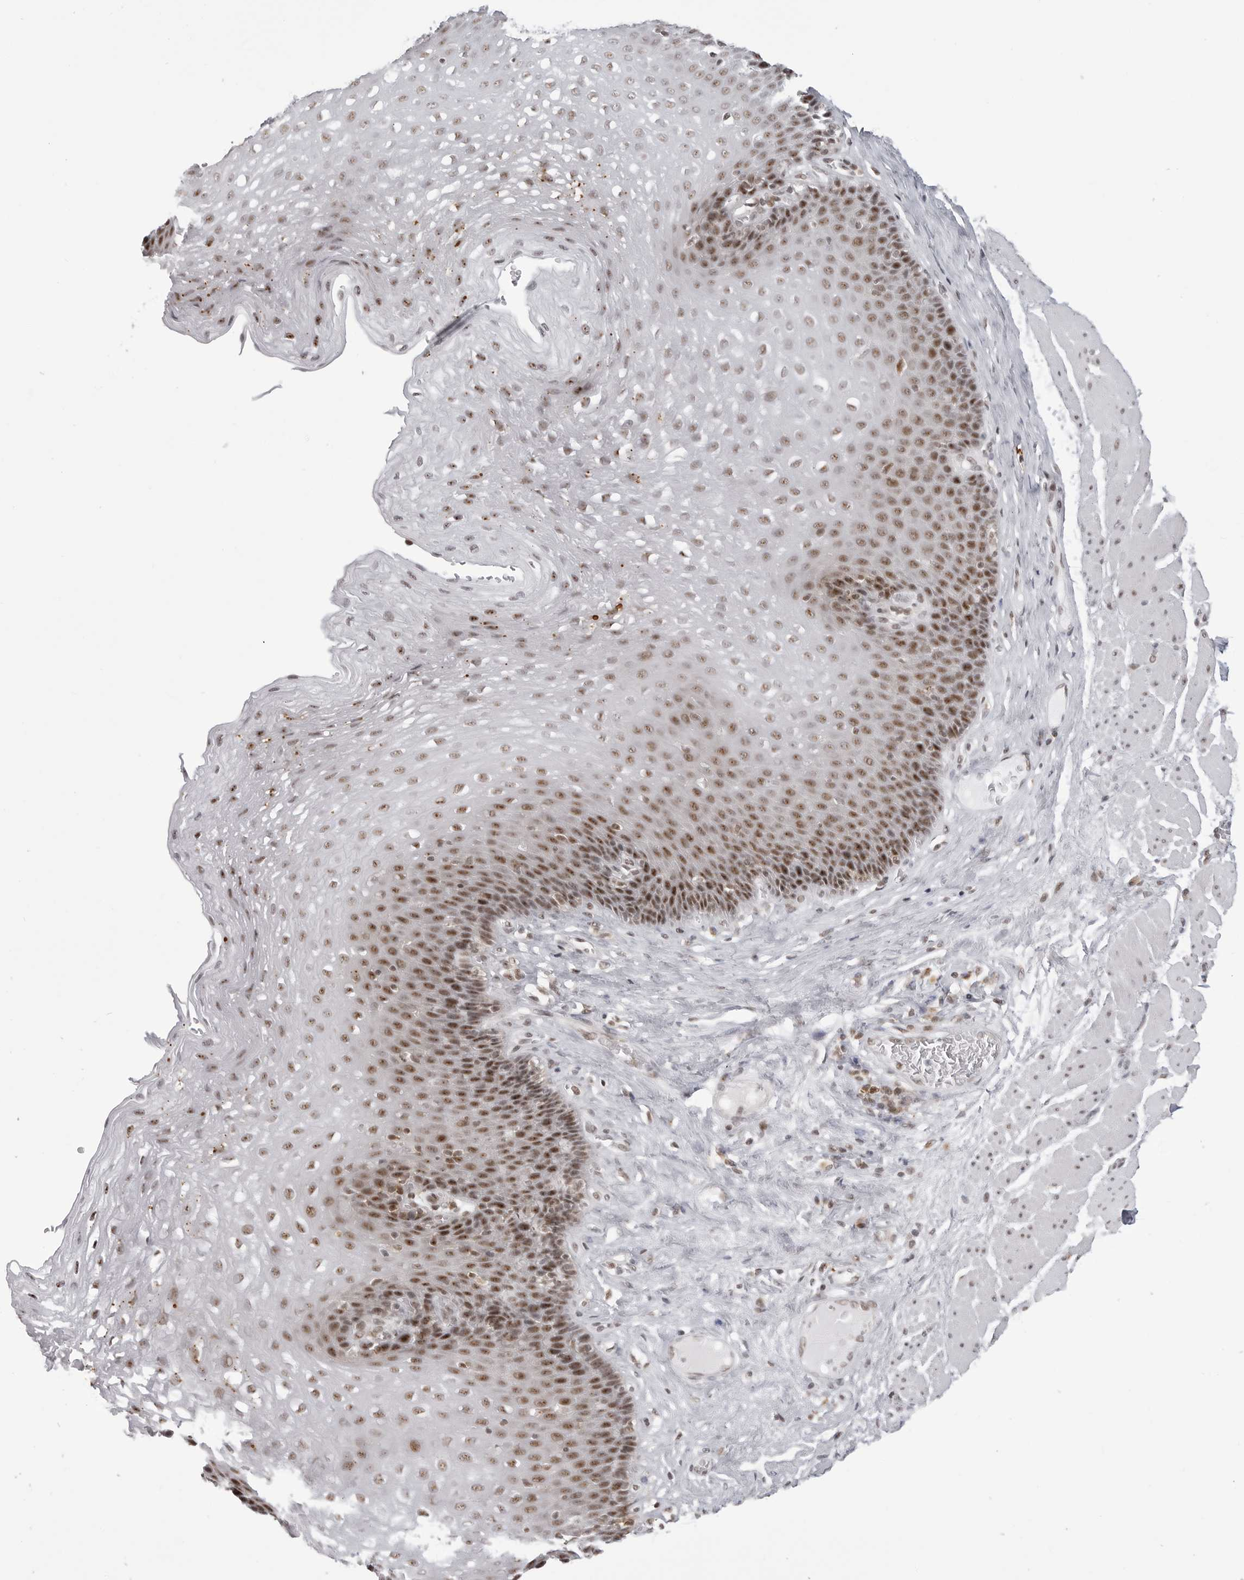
{"staining": {"intensity": "moderate", "quantity": ">75%", "location": "nuclear"}, "tissue": "esophagus", "cell_type": "Squamous epithelial cells", "image_type": "normal", "snomed": [{"axis": "morphology", "description": "Normal tissue, NOS"}, {"axis": "topography", "description": "Esophagus"}], "caption": "DAB immunohistochemical staining of unremarkable human esophagus displays moderate nuclear protein positivity in approximately >75% of squamous epithelial cells.", "gene": "WRAP53", "patient": {"sex": "female", "age": 66}}